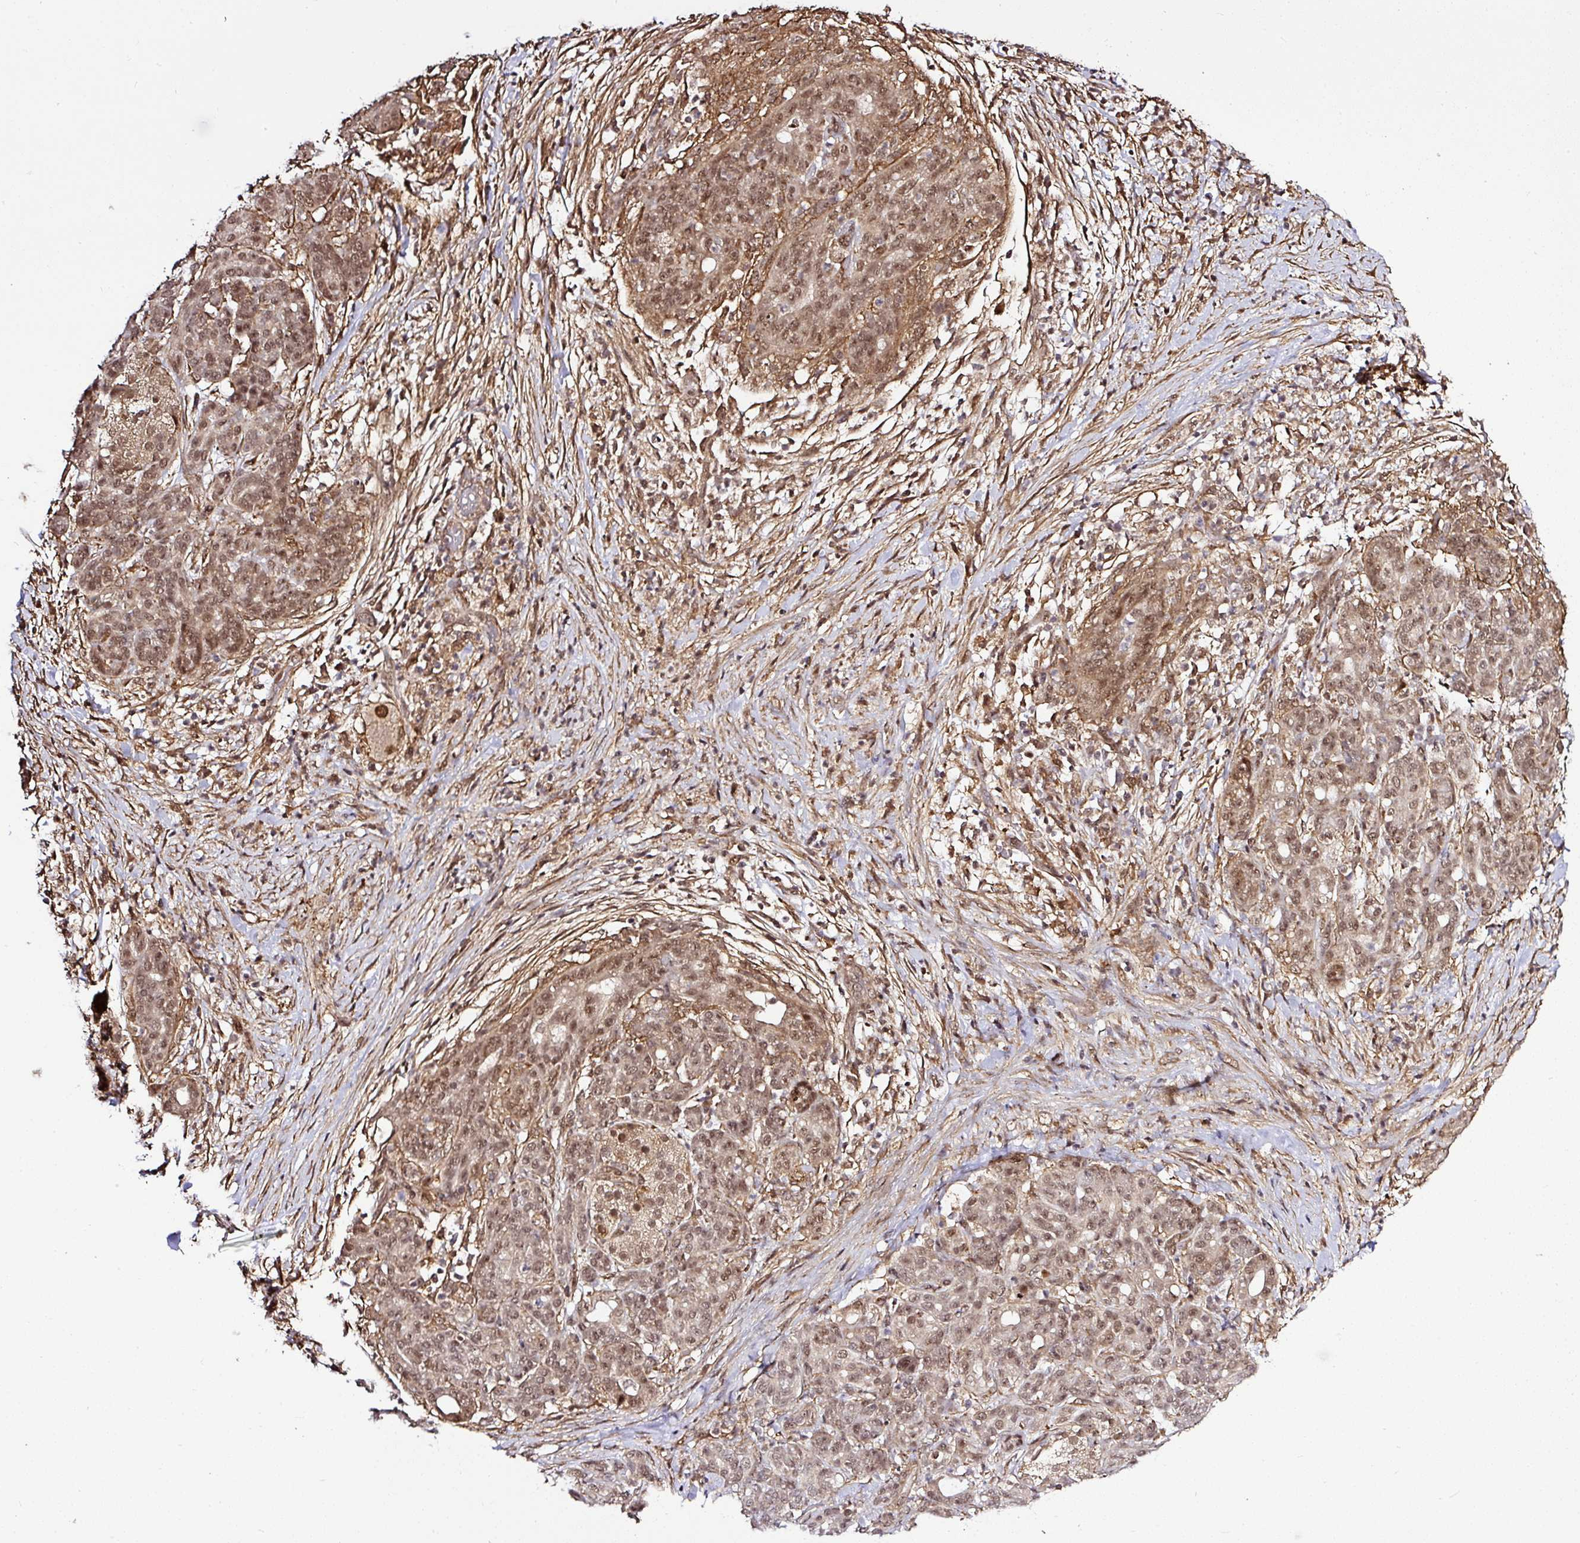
{"staining": {"intensity": "moderate", "quantity": ">75%", "location": "cytoplasmic/membranous,nuclear"}, "tissue": "pancreatic cancer", "cell_type": "Tumor cells", "image_type": "cancer", "snomed": [{"axis": "morphology", "description": "Adenocarcinoma, NOS"}, {"axis": "topography", "description": "Pancreas"}], "caption": "This micrograph reveals immunohistochemistry (IHC) staining of human adenocarcinoma (pancreatic), with medium moderate cytoplasmic/membranous and nuclear expression in approximately >75% of tumor cells.", "gene": "FAM153A", "patient": {"sex": "male", "age": 44}}